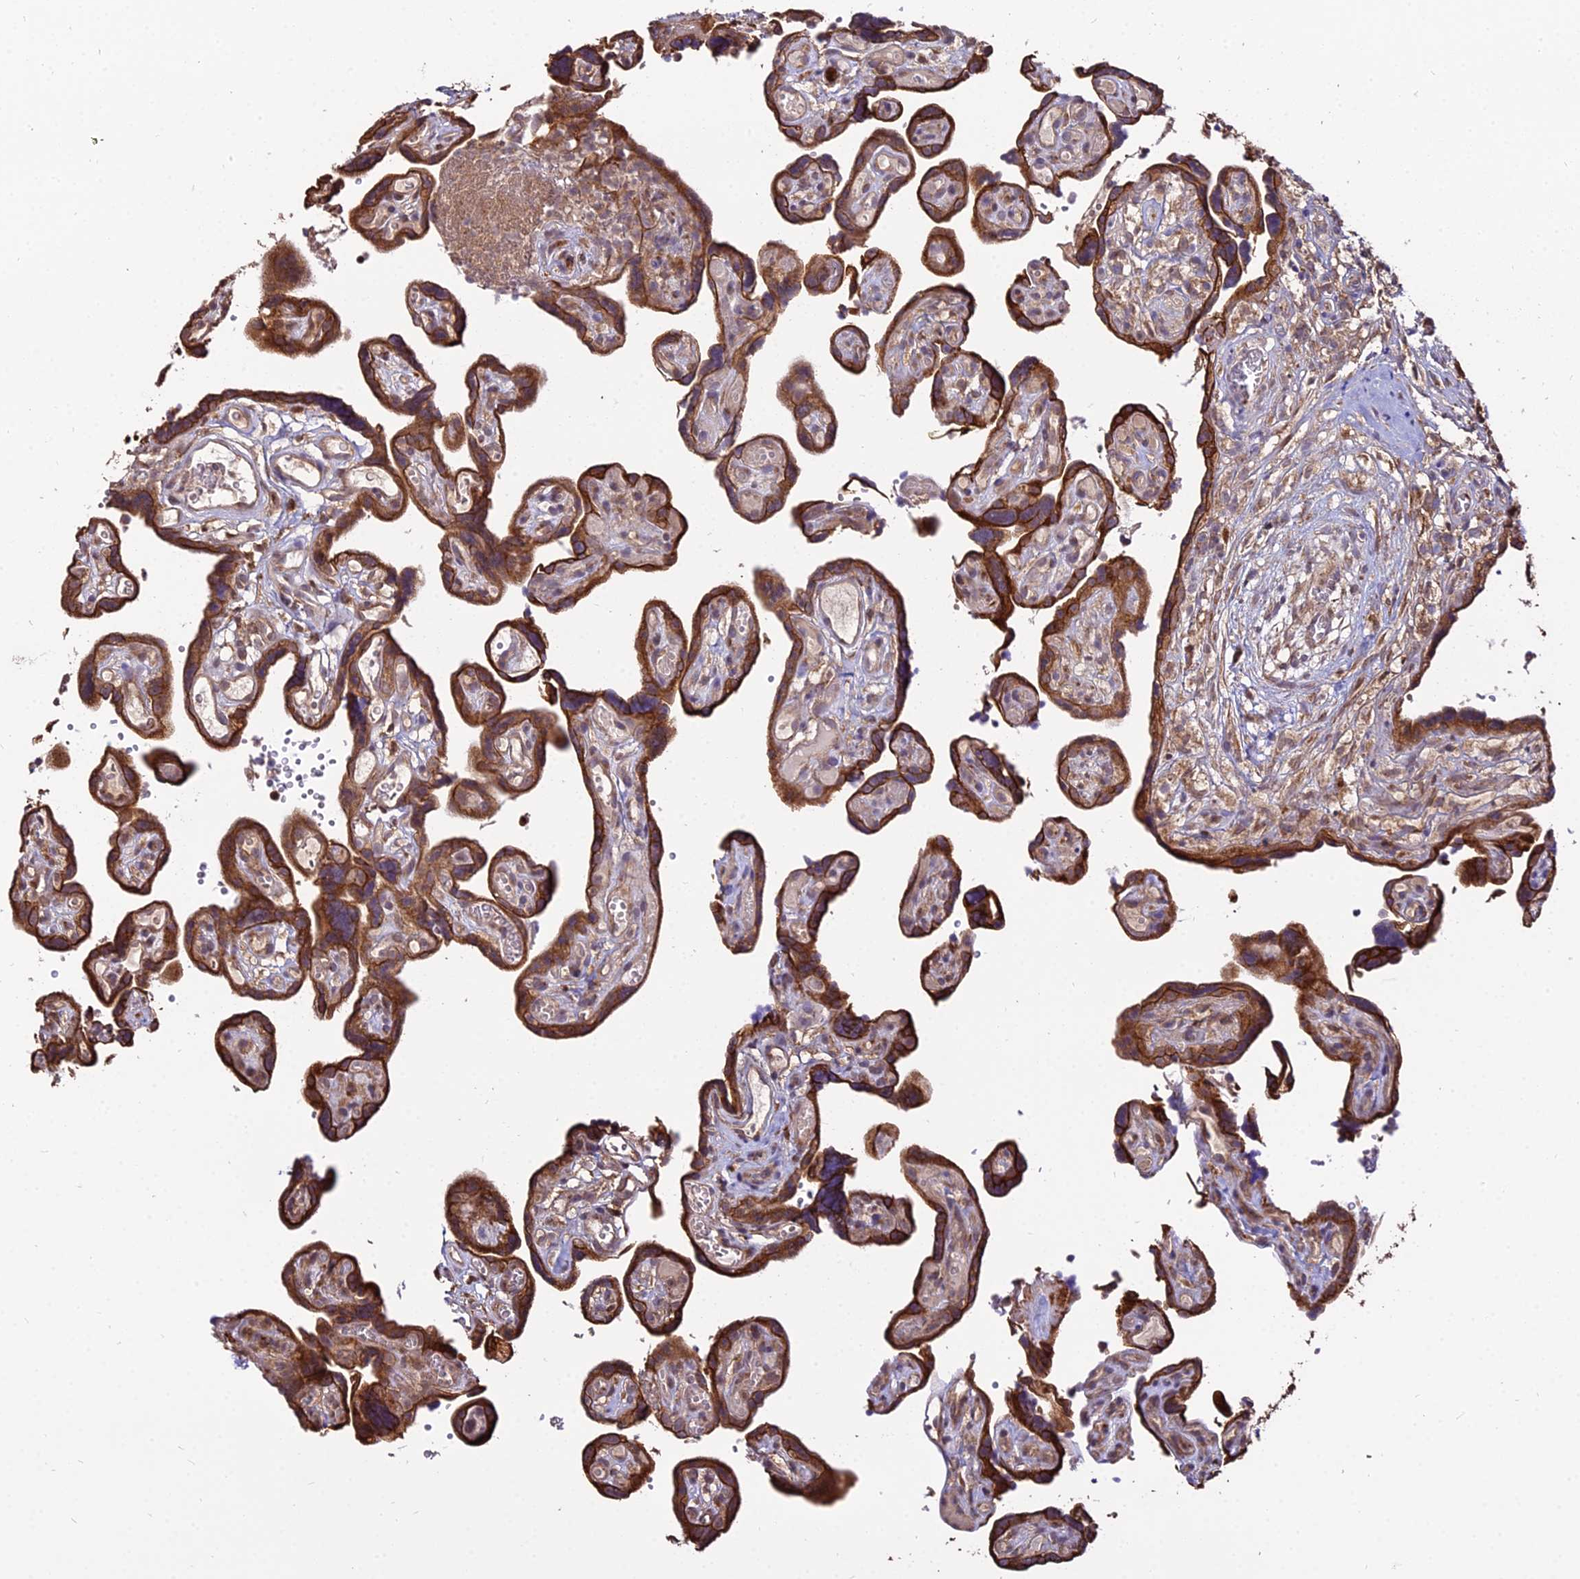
{"staining": {"intensity": "strong", "quantity": ">75%", "location": "cytoplasmic/membranous"}, "tissue": "placenta", "cell_type": "Decidual cells", "image_type": "normal", "snomed": [{"axis": "morphology", "description": "Normal tissue, NOS"}, {"axis": "topography", "description": "Placenta"}], "caption": "Brown immunohistochemical staining in unremarkable placenta shows strong cytoplasmic/membranous positivity in about >75% of decidual cells.", "gene": "ENSG00000258465", "patient": {"sex": "female", "age": 30}}